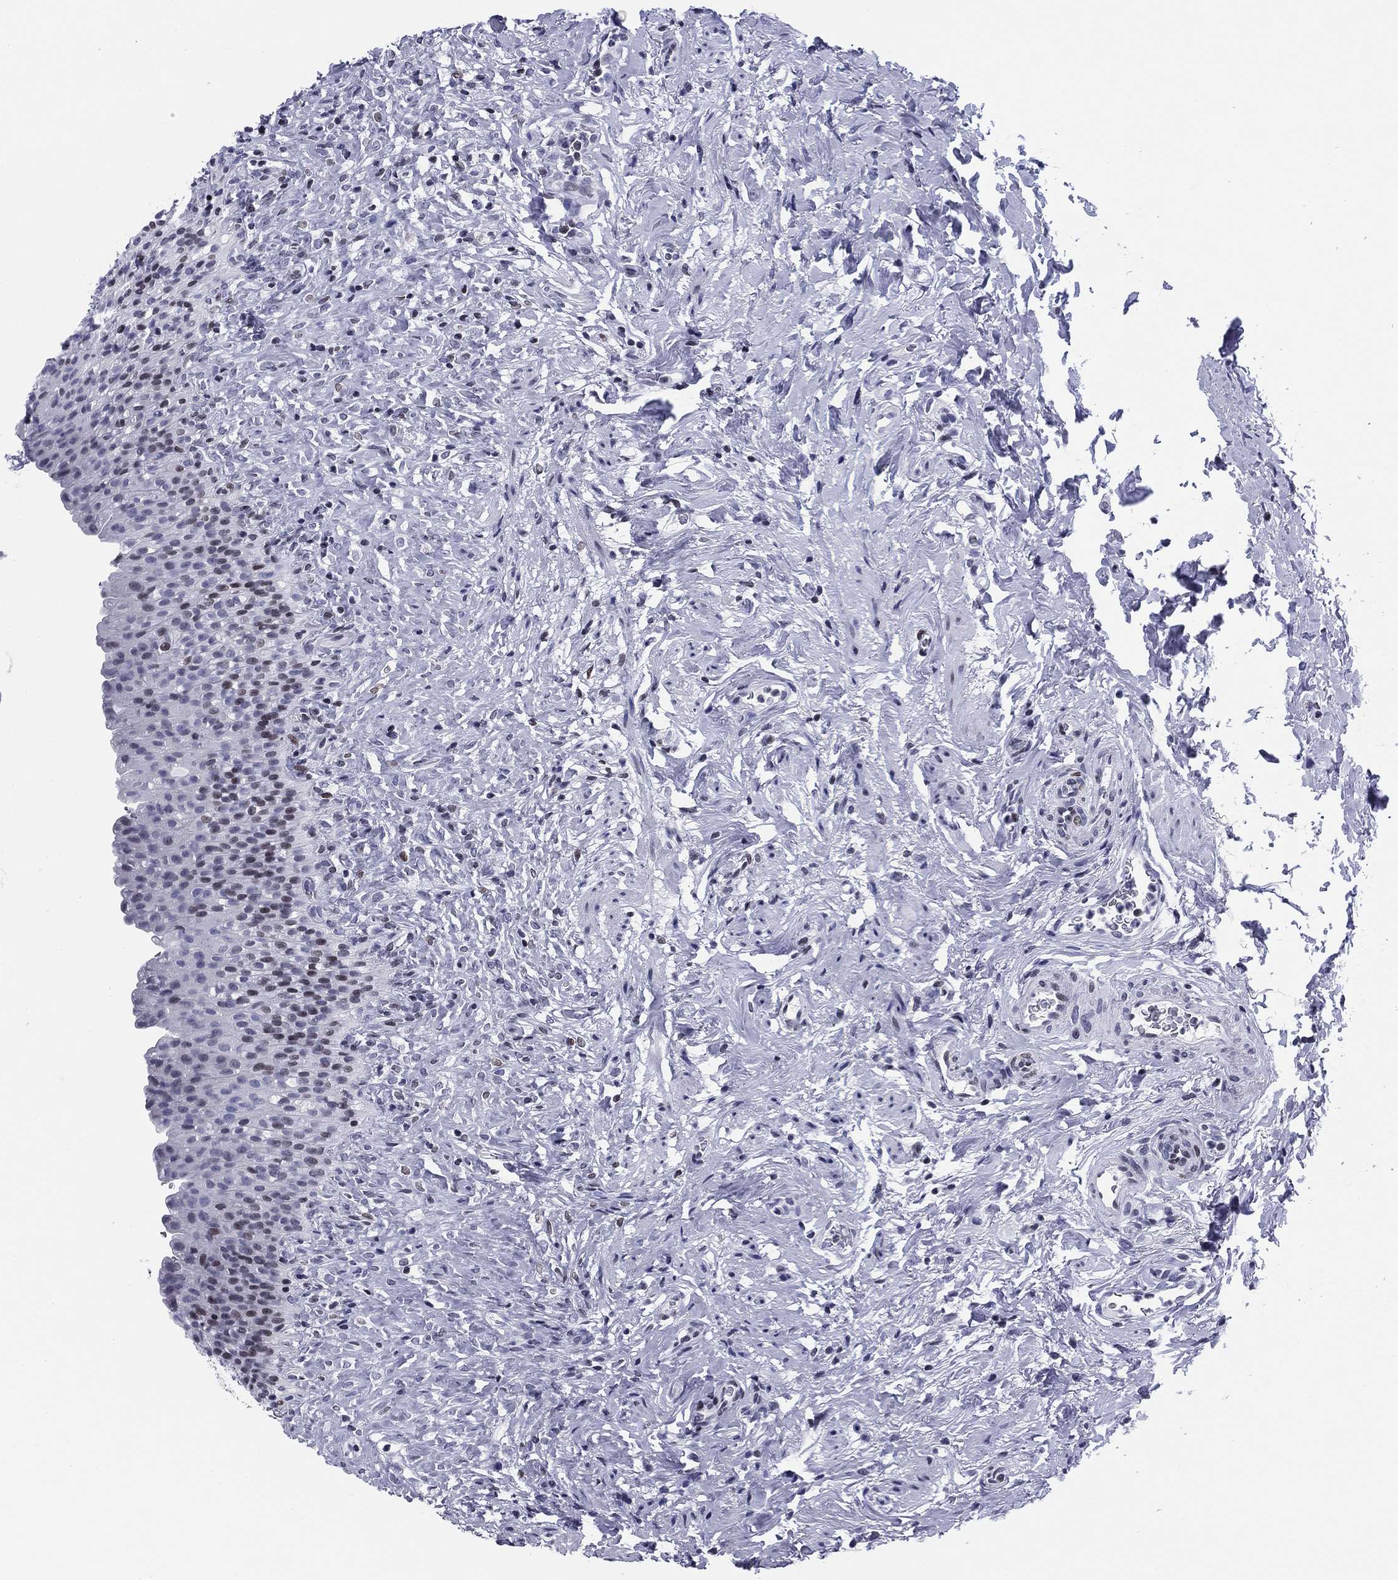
{"staining": {"intensity": "moderate", "quantity": "<25%", "location": "nuclear"}, "tissue": "urinary bladder", "cell_type": "Urothelial cells", "image_type": "normal", "snomed": [{"axis": "morphology", "description": "Normal tissue, NOS"}, {"axis": "topography", "description": "Urinary bladder"}], "caption": "Urinary bladder stained with immunohistochemistry (IHC) displays moderate nuclear staining in about <25% of urothelial cells.", "gene": "CCDC144A", "patient": {"sex": "male", "age": 76}}